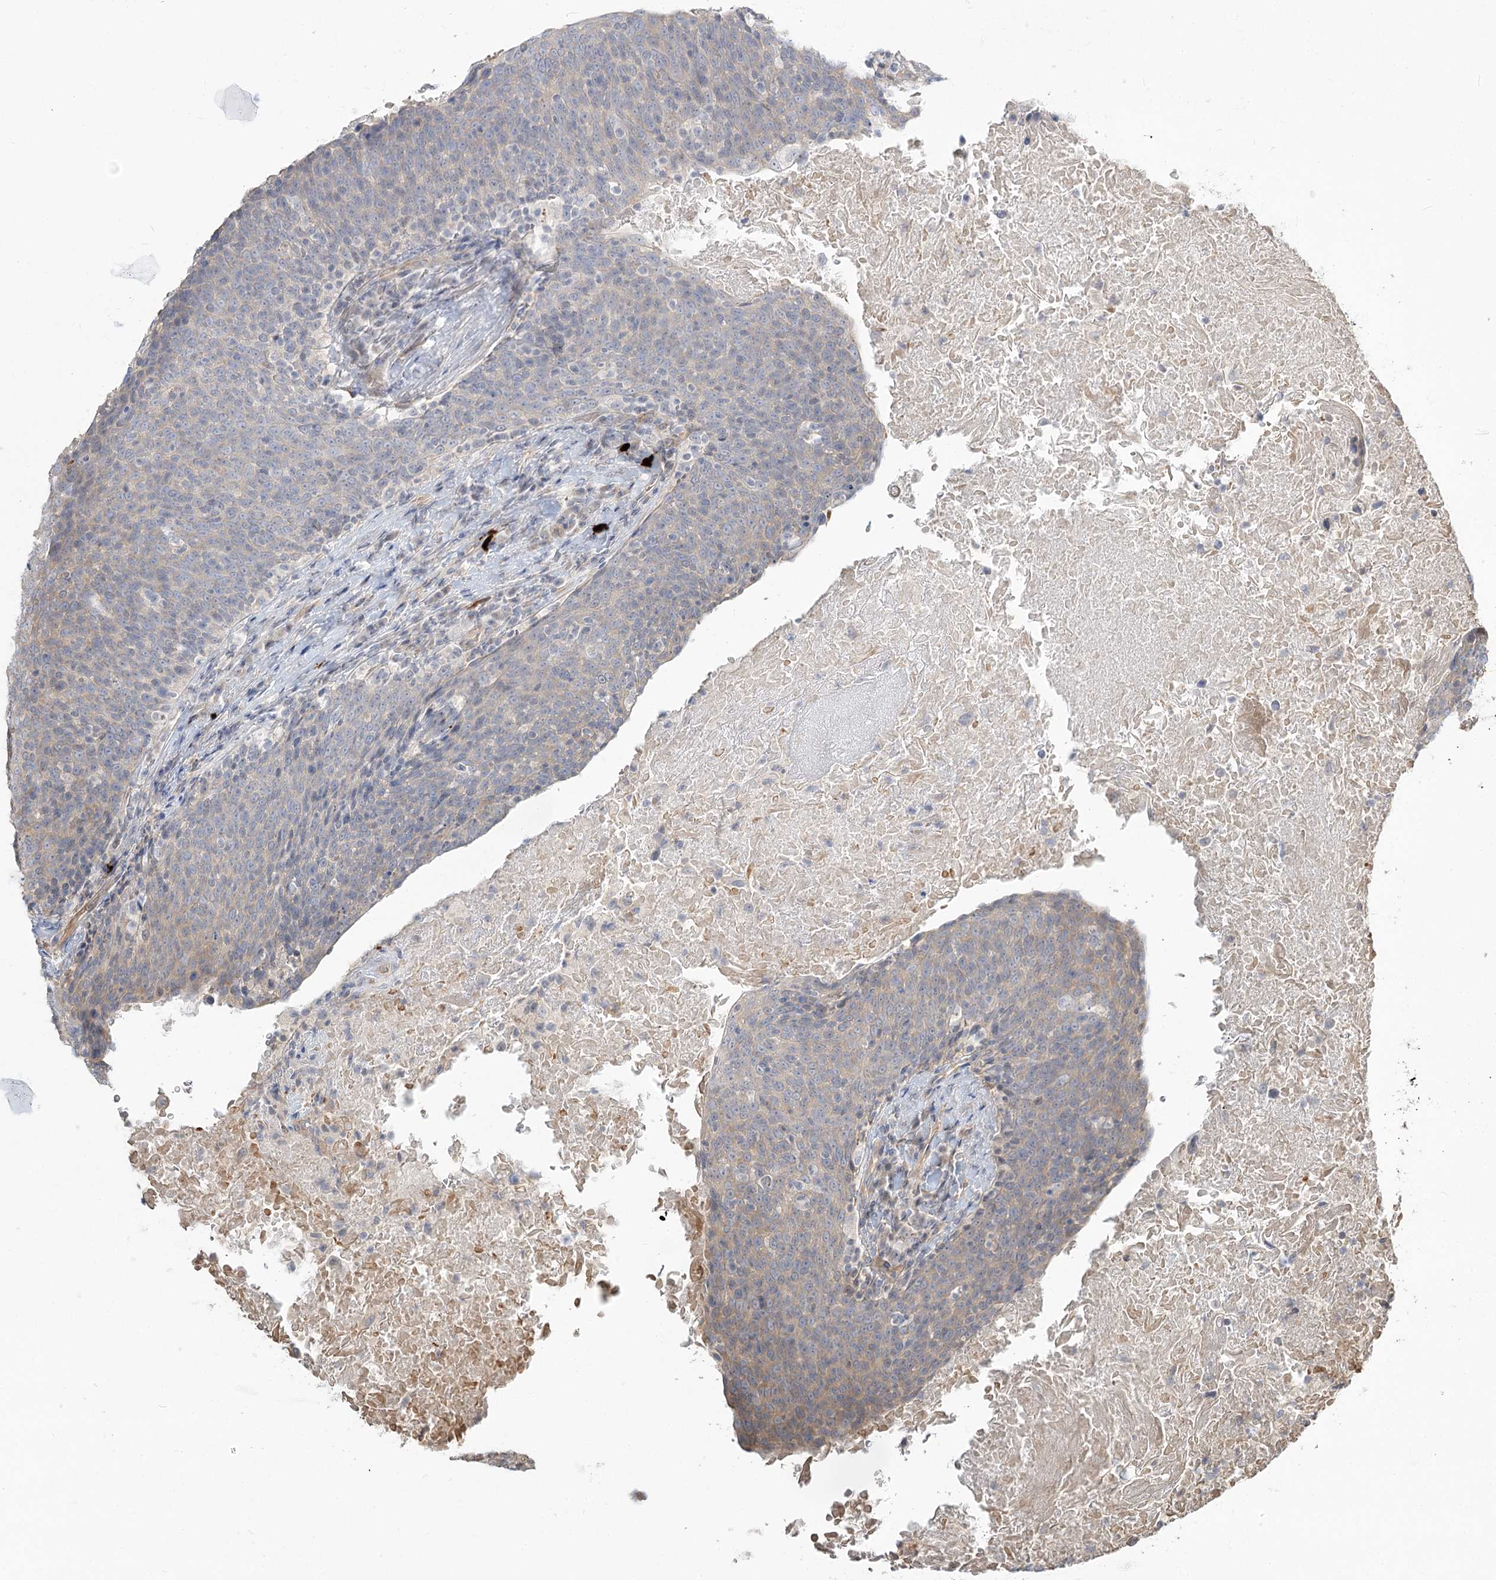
{"staining": {"intensity": "weak", "quantity": "<25%", "location": "cytoplasmic/membranous"}, "tissue": "head and neck cancer", "cell_type": "Tumor cells", "image_type": "cancer", "snomed": [{"axis": "morphology", "description": "Squamous cell carcinoma, NOS"}, {"axis": "morphology", "description": "Squamous cell carcinoma, metastatic, NOS"}, {"axis": "topography", "description": "Lymph node"}, {"axis": "topography", "description": "Head-Neck"}], "caption": "DAB (3,3'-diaminobenzidine) immunohistochemical staining of head and neck cancer (squamous cell carcinoma) exhibits no significant staining in tumor cells.", "gene": "GUCY2C", "patient": {"sex": "male", "age": 62}}